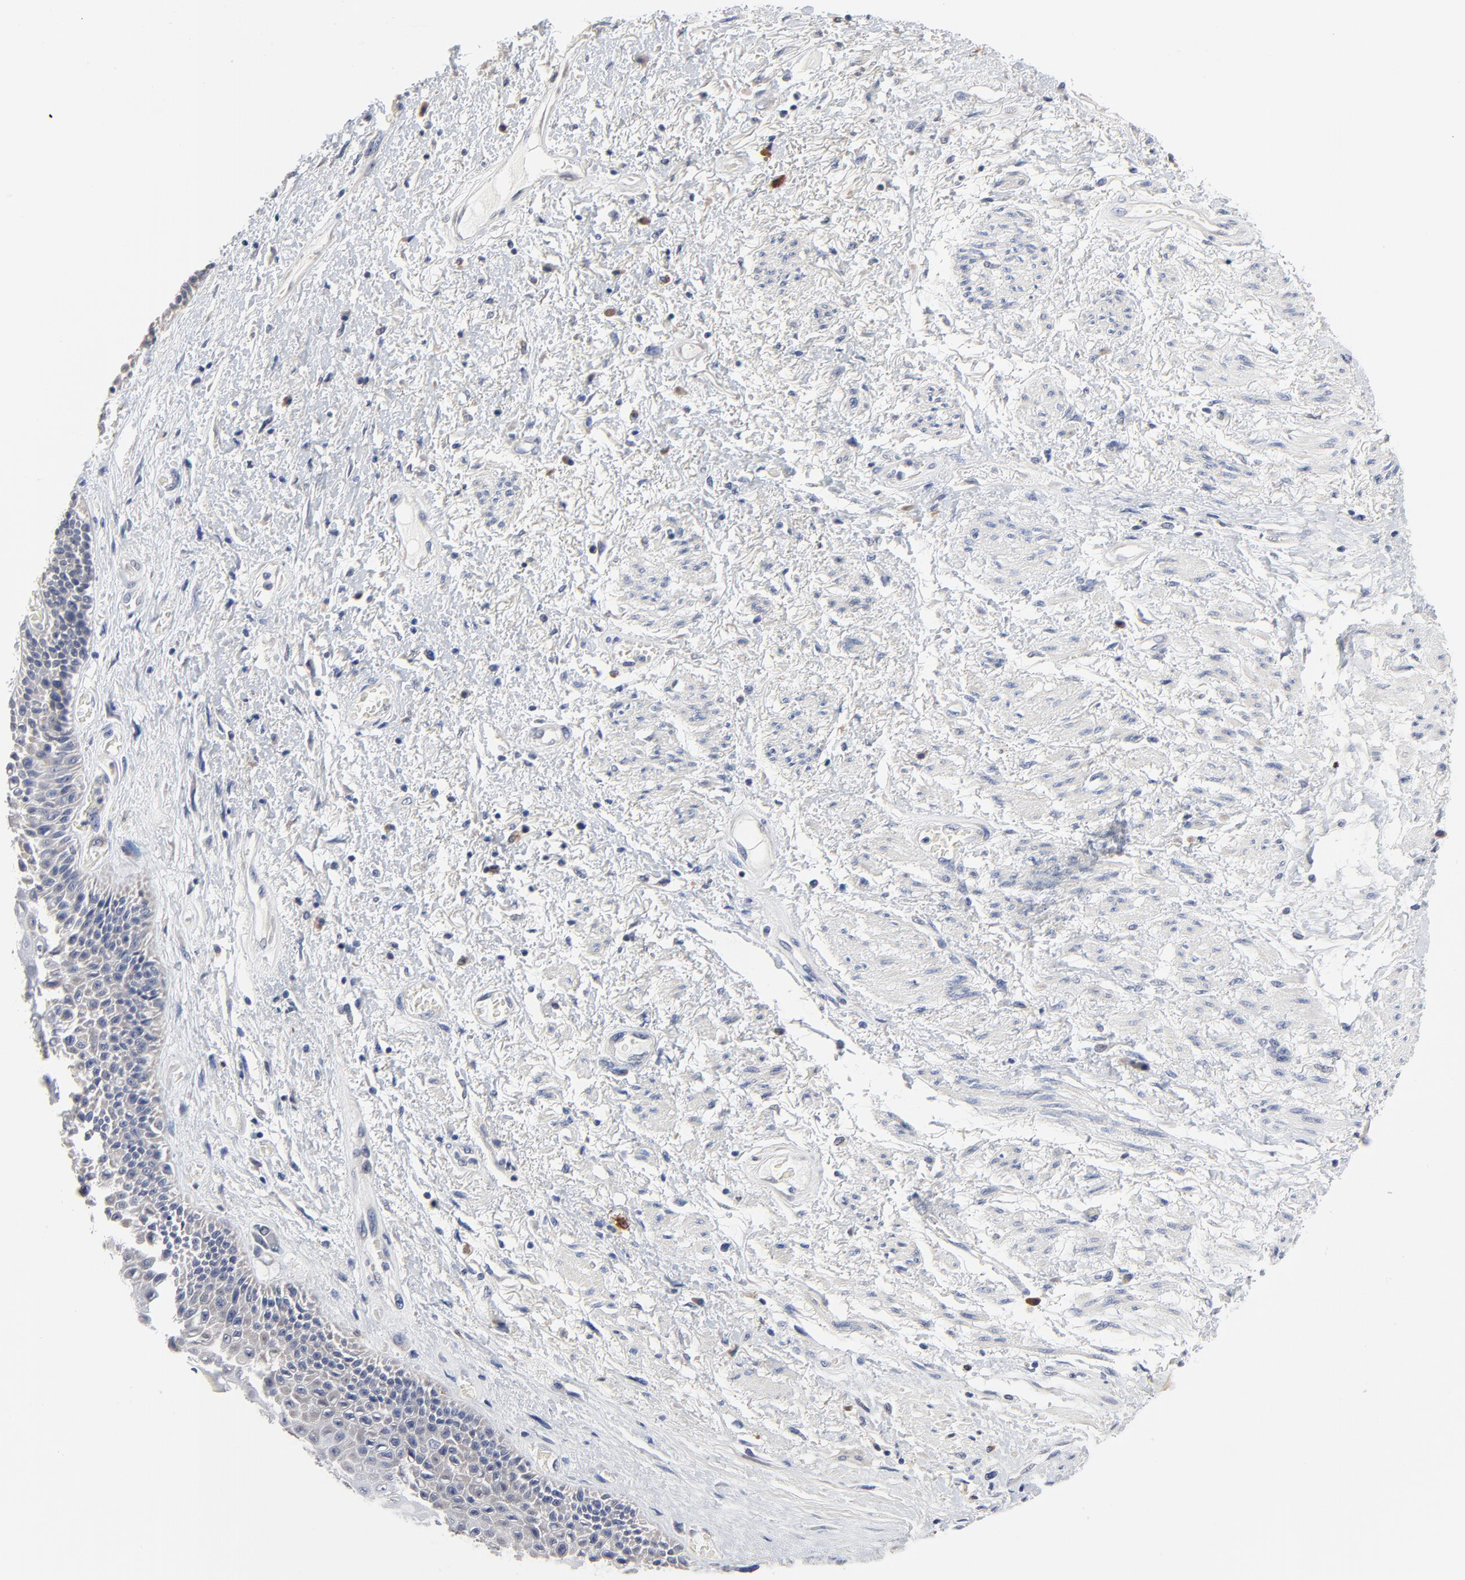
{"staining": {"intensity": "negative", "quantity": "none", "location": "none"}, "tissue": "skin", "cell_type": "Epidermal cells", "image_type": "normal", "snomed": [{"axis": "morphology", "description": "Normal tissue, NOS"}, {"axis": "topography", "description": "Anal"}], "caption": "Skin stained for a protein using immunohistochemistry exhibits no expression epidermal cells.", "gene": "FBXL5", "patient": {"sex": "female", "age": 46}}